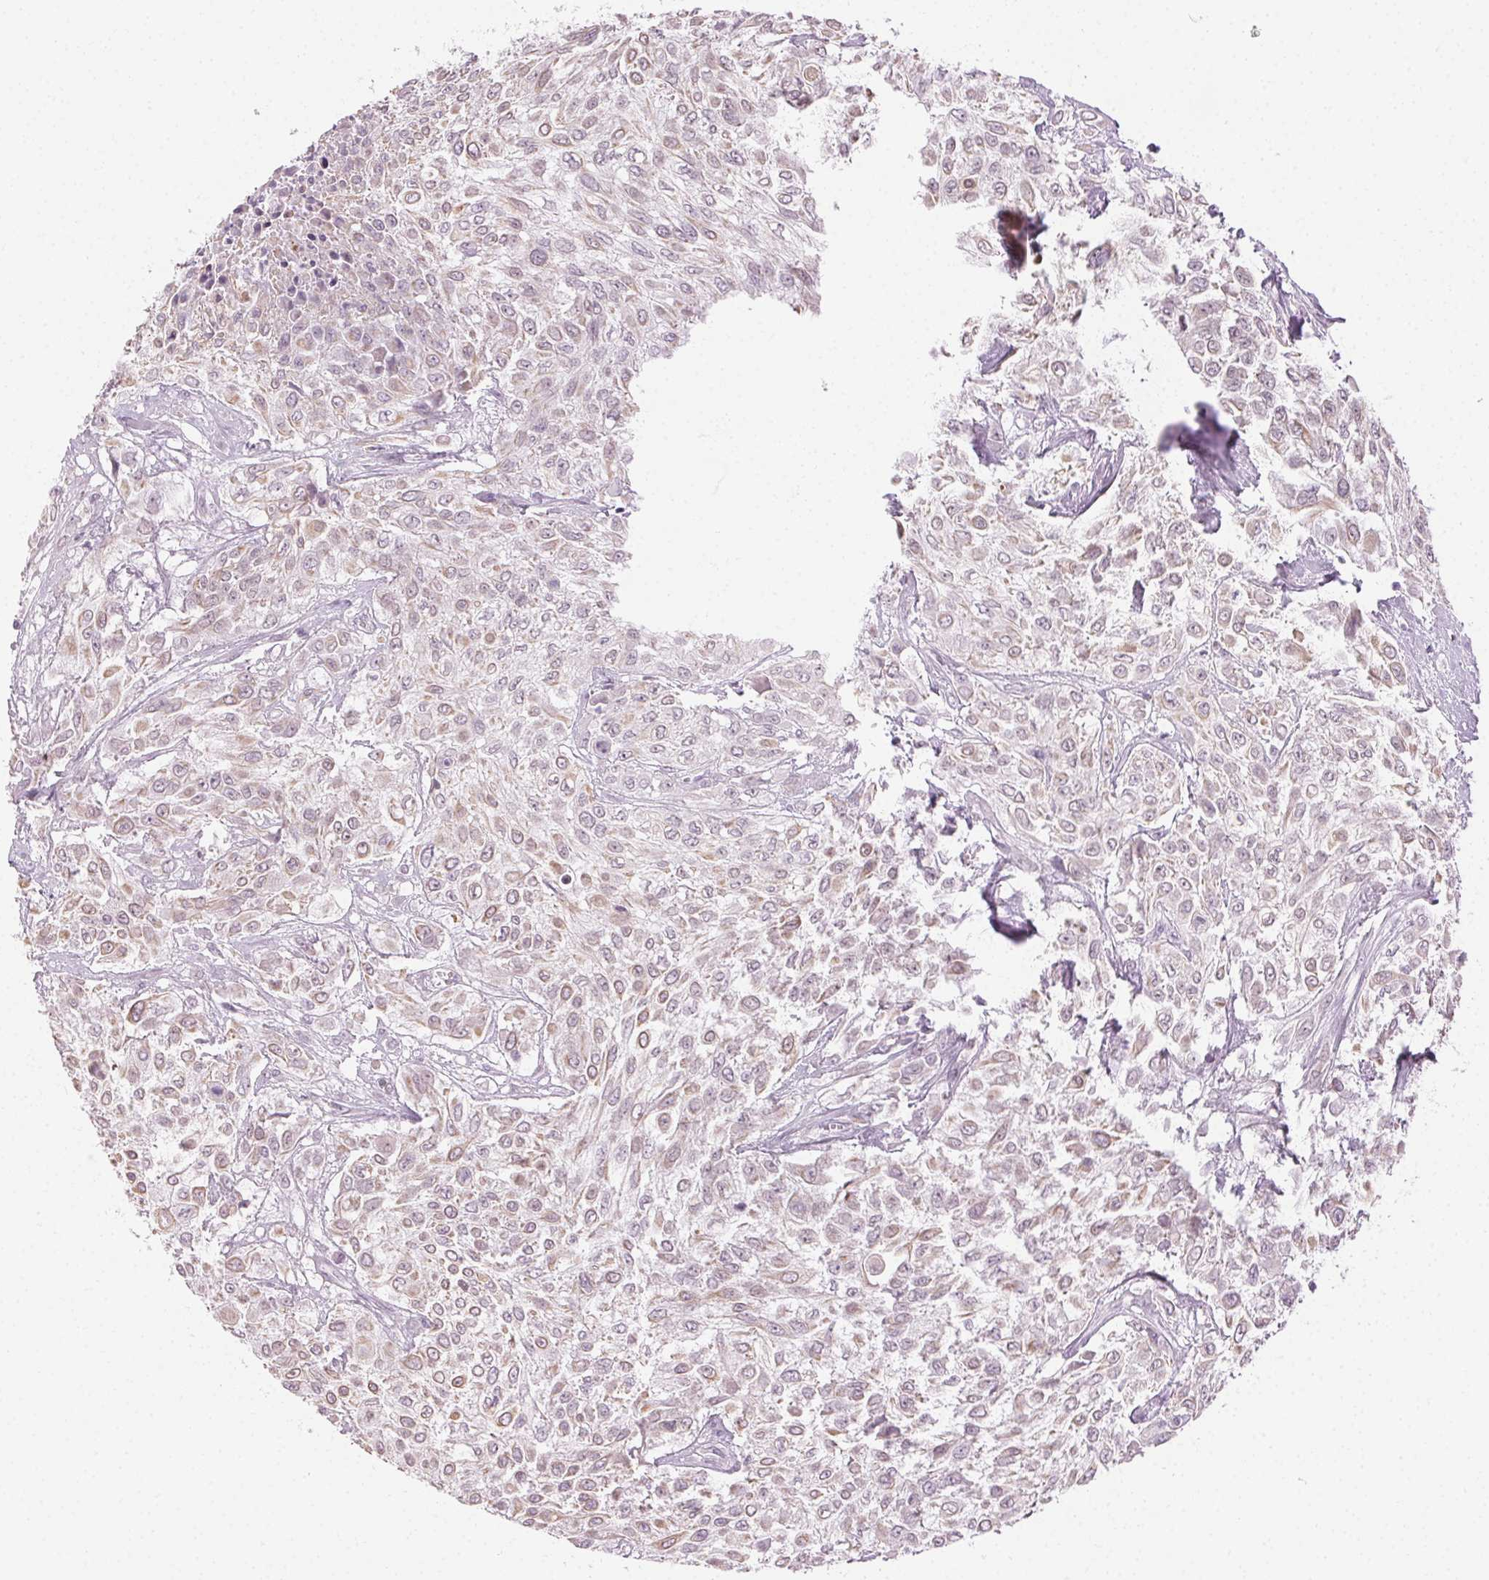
{"staining": {"intensity": "weak", "quantity": "<25%", "location": "cytoplasmic/membranous"}, "tissue": "urothelial cancer", "cell_type": "Tumor cells", "image_type": "cancer", "snomed": [{"axis": "morphology", "description": "Urothelial carcinoma, High grade"}, {"axis": "topography", "description": "Urinary bladder"}], "caption": "A histopathology image of human urothelial cancer is negative for staining in tumor cells.", "gene": "AIF1L", "patient": {"sex": "male", "age": 57}}